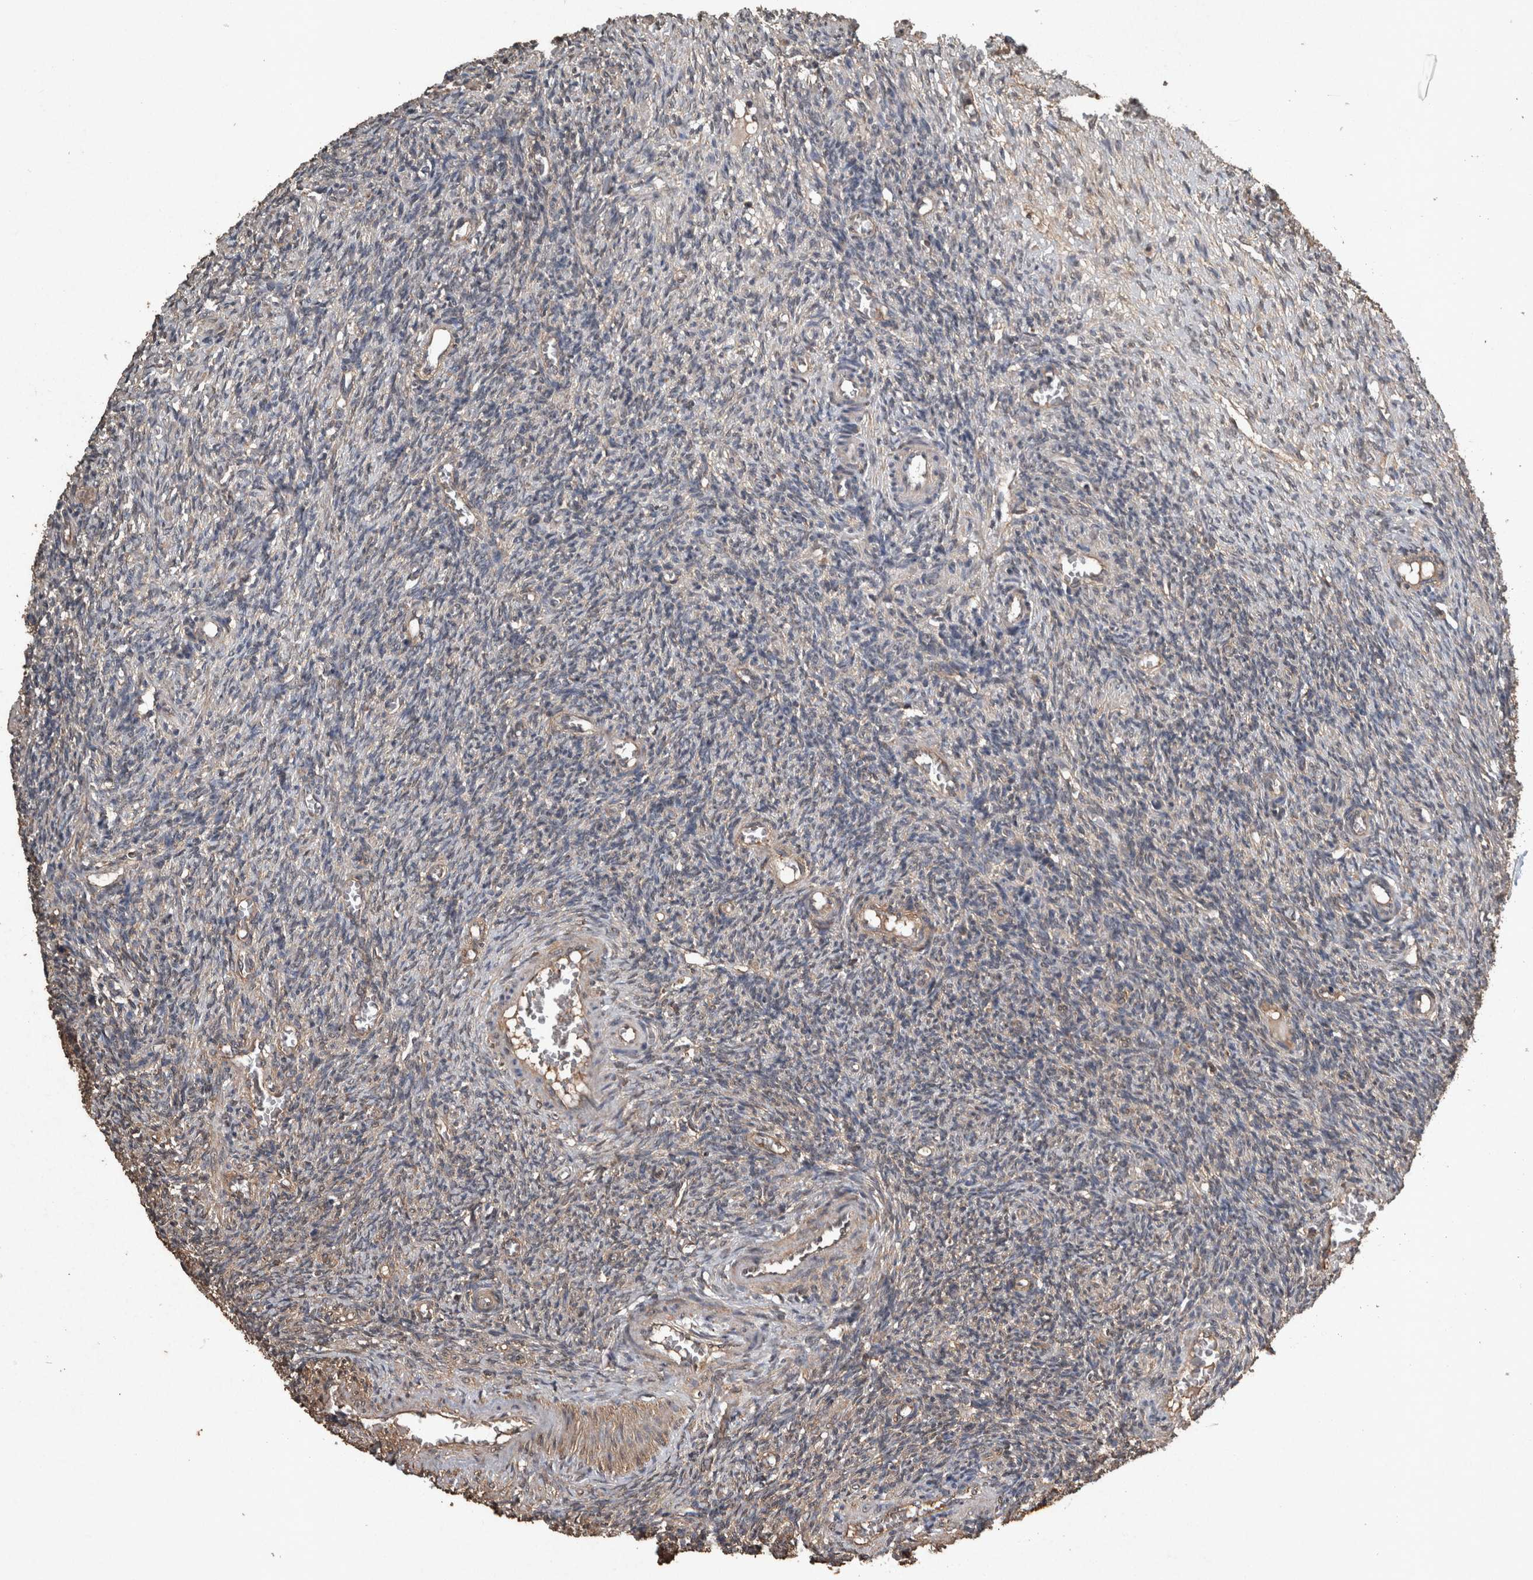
{"staining": {"intensity": "moderate", "quantity": ">75%", "location": "cytoplasmic/membranous"}, "tissue": "ovary", "cell_type": "Follicle cells", "image_type": "normal", "snomed": [{"axis": "morphology", "description": "Normal tissue, NOS"}, {"axis": "topography", "description": "Ovary"}], "caption": "Moderate cytoplasmic/membranous staining is present in about >75% of follicle cells in normal ovary.", "gene": "FGFRL1", "patient": {"sex": "female", "age": 27}}